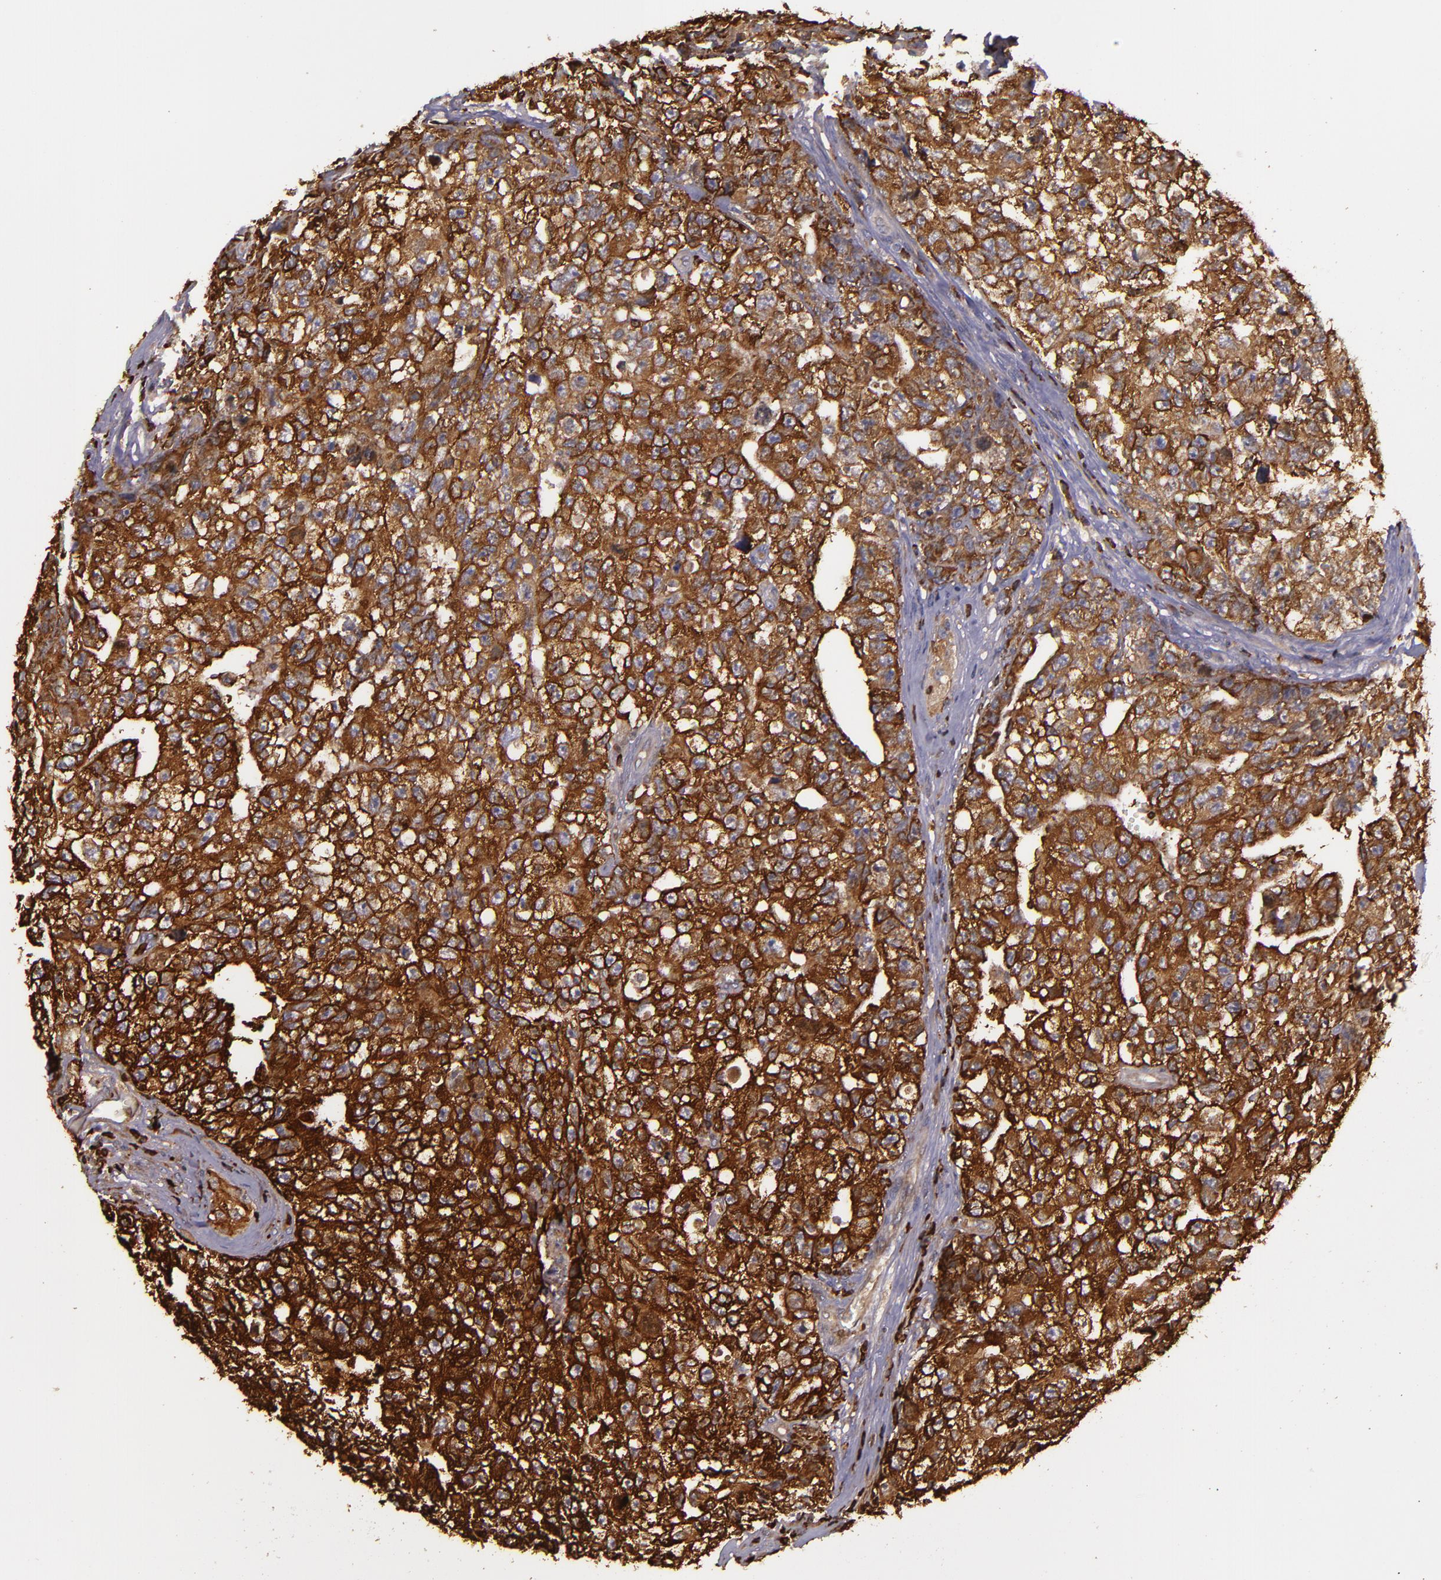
{"staining": {"intensity": "strong", "quantity": ">75%", "location": "cytoplasmic/membranous"}, "tissue": "testis cancer", "cell_type": "Tumor cells", "image_type": "cancer", "snomed": [{"axis": "morphology", "description": "Carcinoma, Embryonal, NOS"}, {"axis": "topography", "description": "Testis"}], "caption": "Immunohistochemical staining of human testis embryonal carcinoma demonstrates high levels of strong cytoplasmic/membranous positivity in about >75% of tumor cells. (Stains: DAB (3,3'-diaminobenzidine) in brown, nuclei in blue, Microscopy: brightfield microscopy at high magnification).", "gene": "SLC9A3R1", "patient": {"sex": "male", "age": 31}}